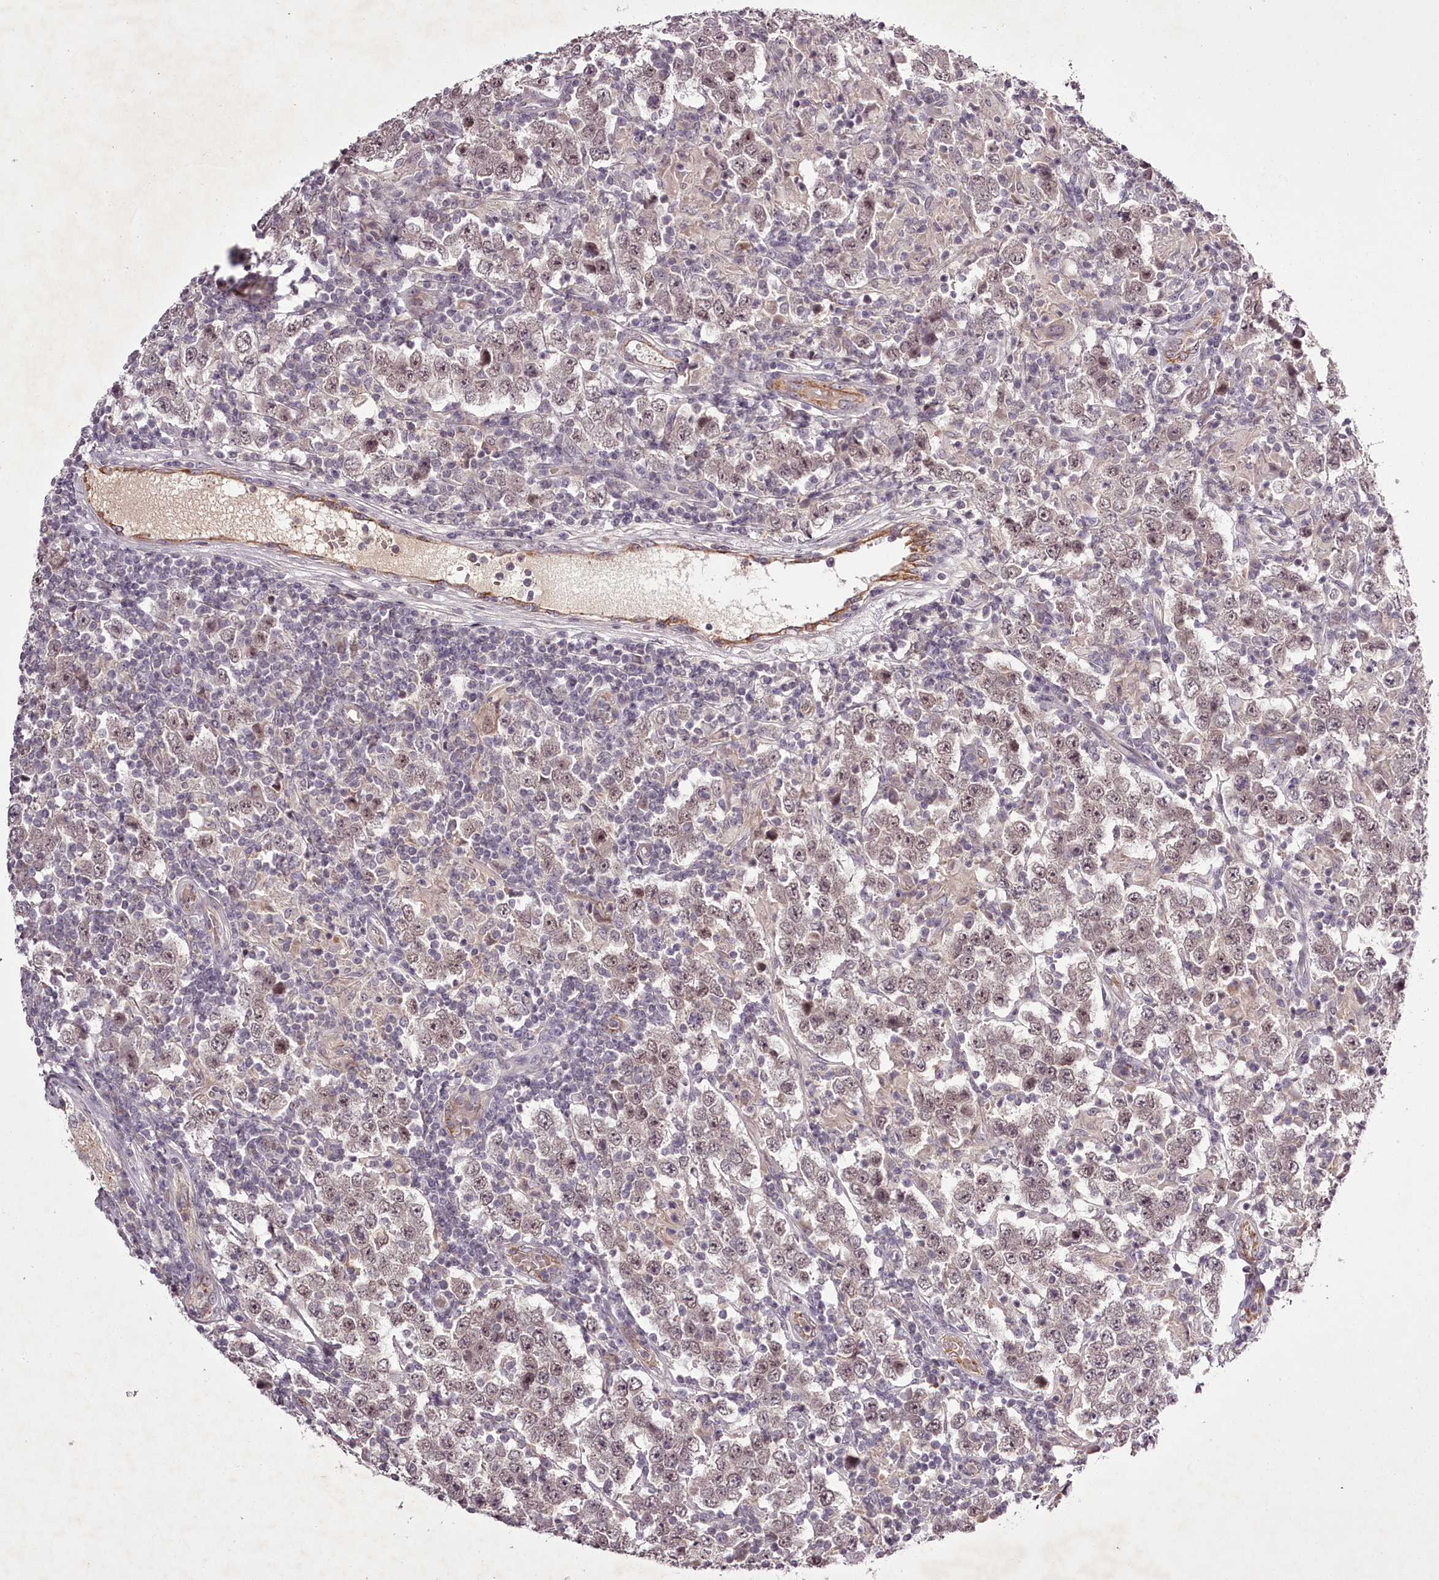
{"staining": {"intensity": "weak", "quantity": "25%-75%", "location": "nuclear"}, "tissue": "testis cancer", "cell_type": "Tumor cells", "image_type": "cancer", "snomed": [{"axis": "morphology", "description": "Normal tissue, NOS"}, {"axis": "morphology", "description": "Urothelial carcinoma, High grade"}, {"axis": "morphology", "description": "Seminoma, NOS"}, {"axis": "morphology", "description": "Carcinoma, Embryonal, NOS"}, {"axis": "topography", "description": "Urinary bladder"}, {"axis": "topography", "description": "Testis"}], "caption": "Embryonal carcinoma (testis) tissue reveals weak nuclear staining in about 25%-75% of tumor cells (DAB (3,3'-diaminobenzidine) IHC, brown staining for protein, blue staining for nuclei).", "gene": "RBMXL2", "patient": {"sex": "male", "age": 41}}